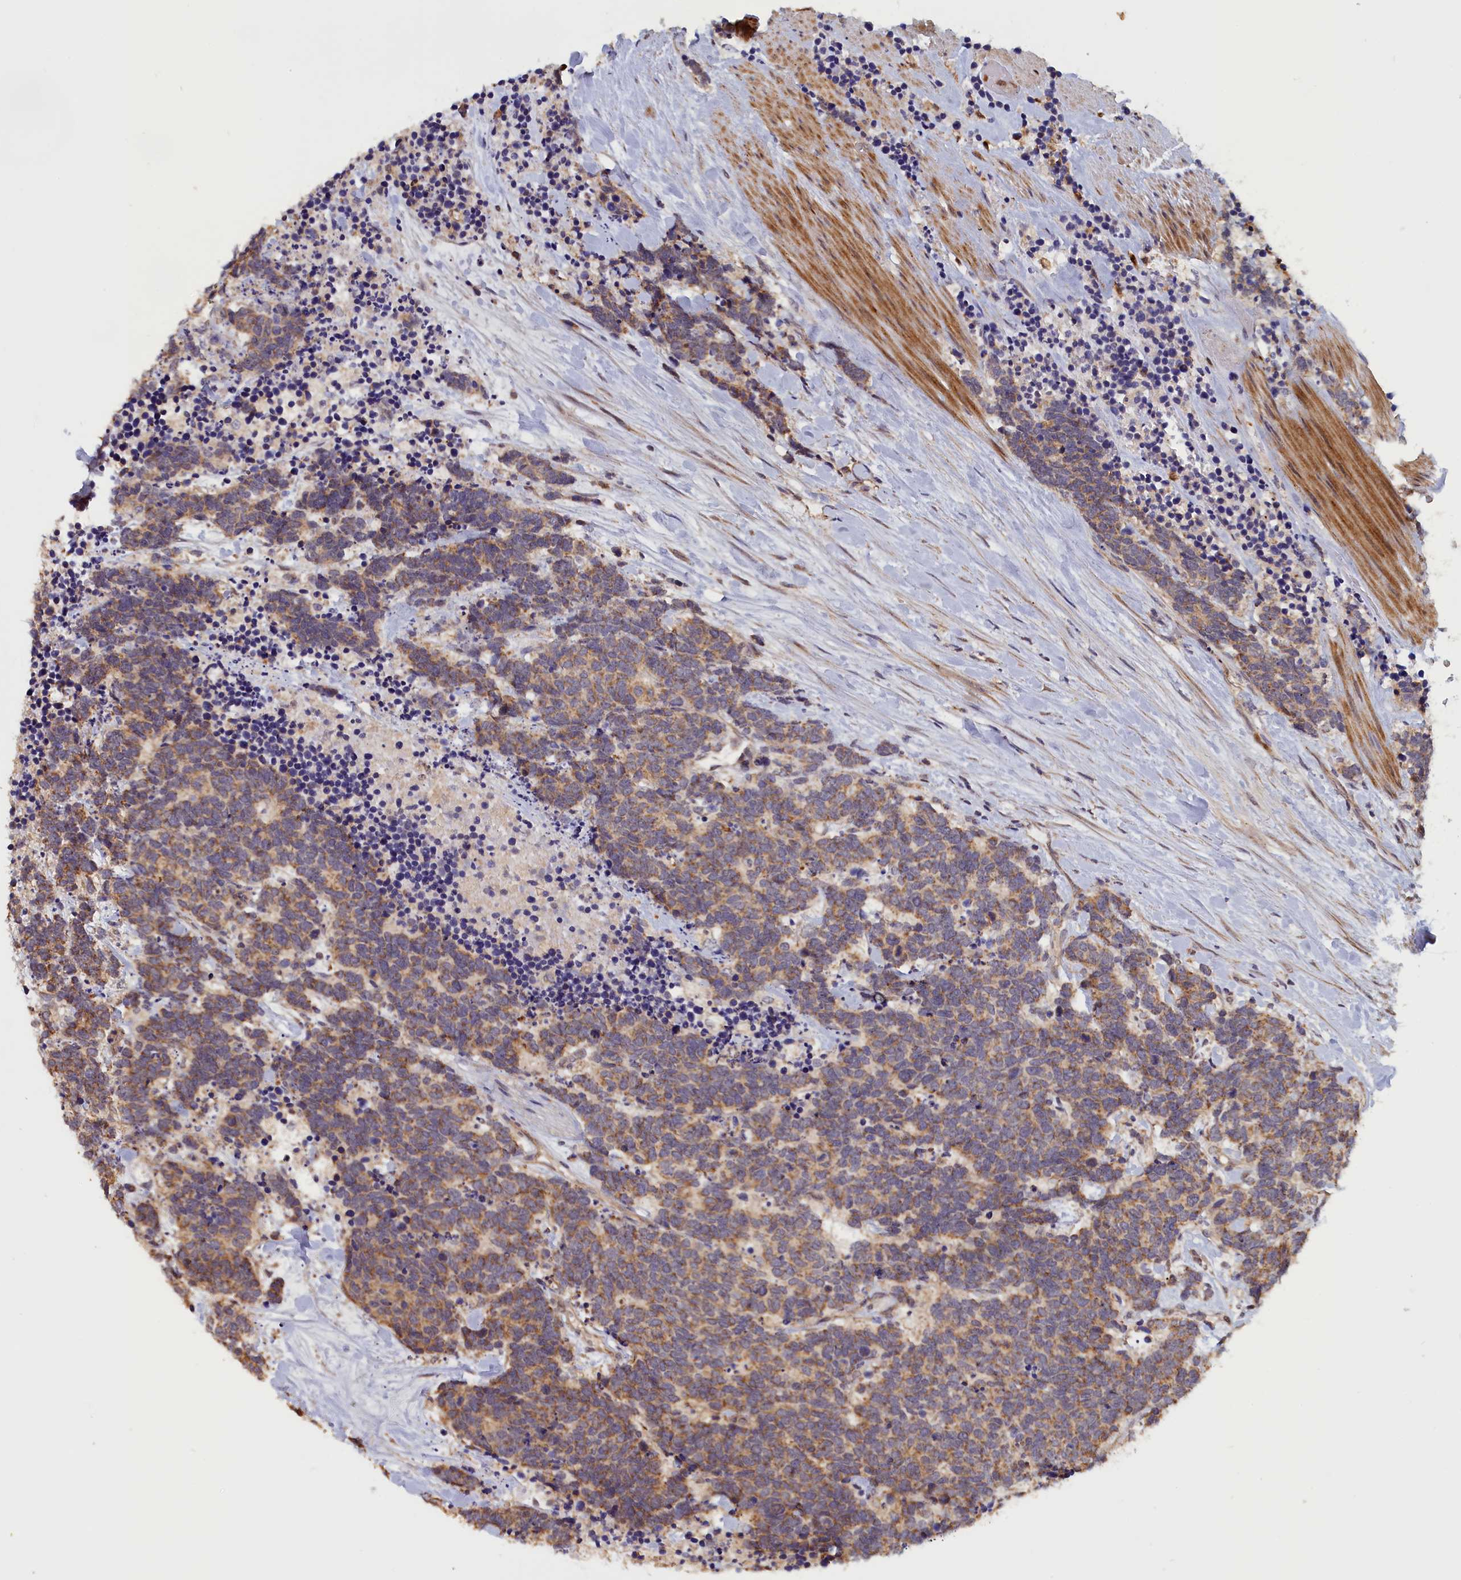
{"staining": {"intensity": "moderate", "quantity": ">75%", "location": "cytoplasmic/membranous"}, "tissue": "carcinoid", "cell_type": "Tumor cells", "image_type": "cancer", "snomed": [{"axis": "morphology", "description": "Carcinoma, NOS"}, {"axis": "morphology", "description": "Carcinoid, malignant, NOS"}, {"axis": "topography", "description": "Prostate"}], "caption": "Carcinoid stained for a protein (brown) shows moderate cytoplasmic/membranous positive staining in about >75% of tumor cells.", "gene": "EPB41L4B", "patient": {"sex": "male", "age": 57}}